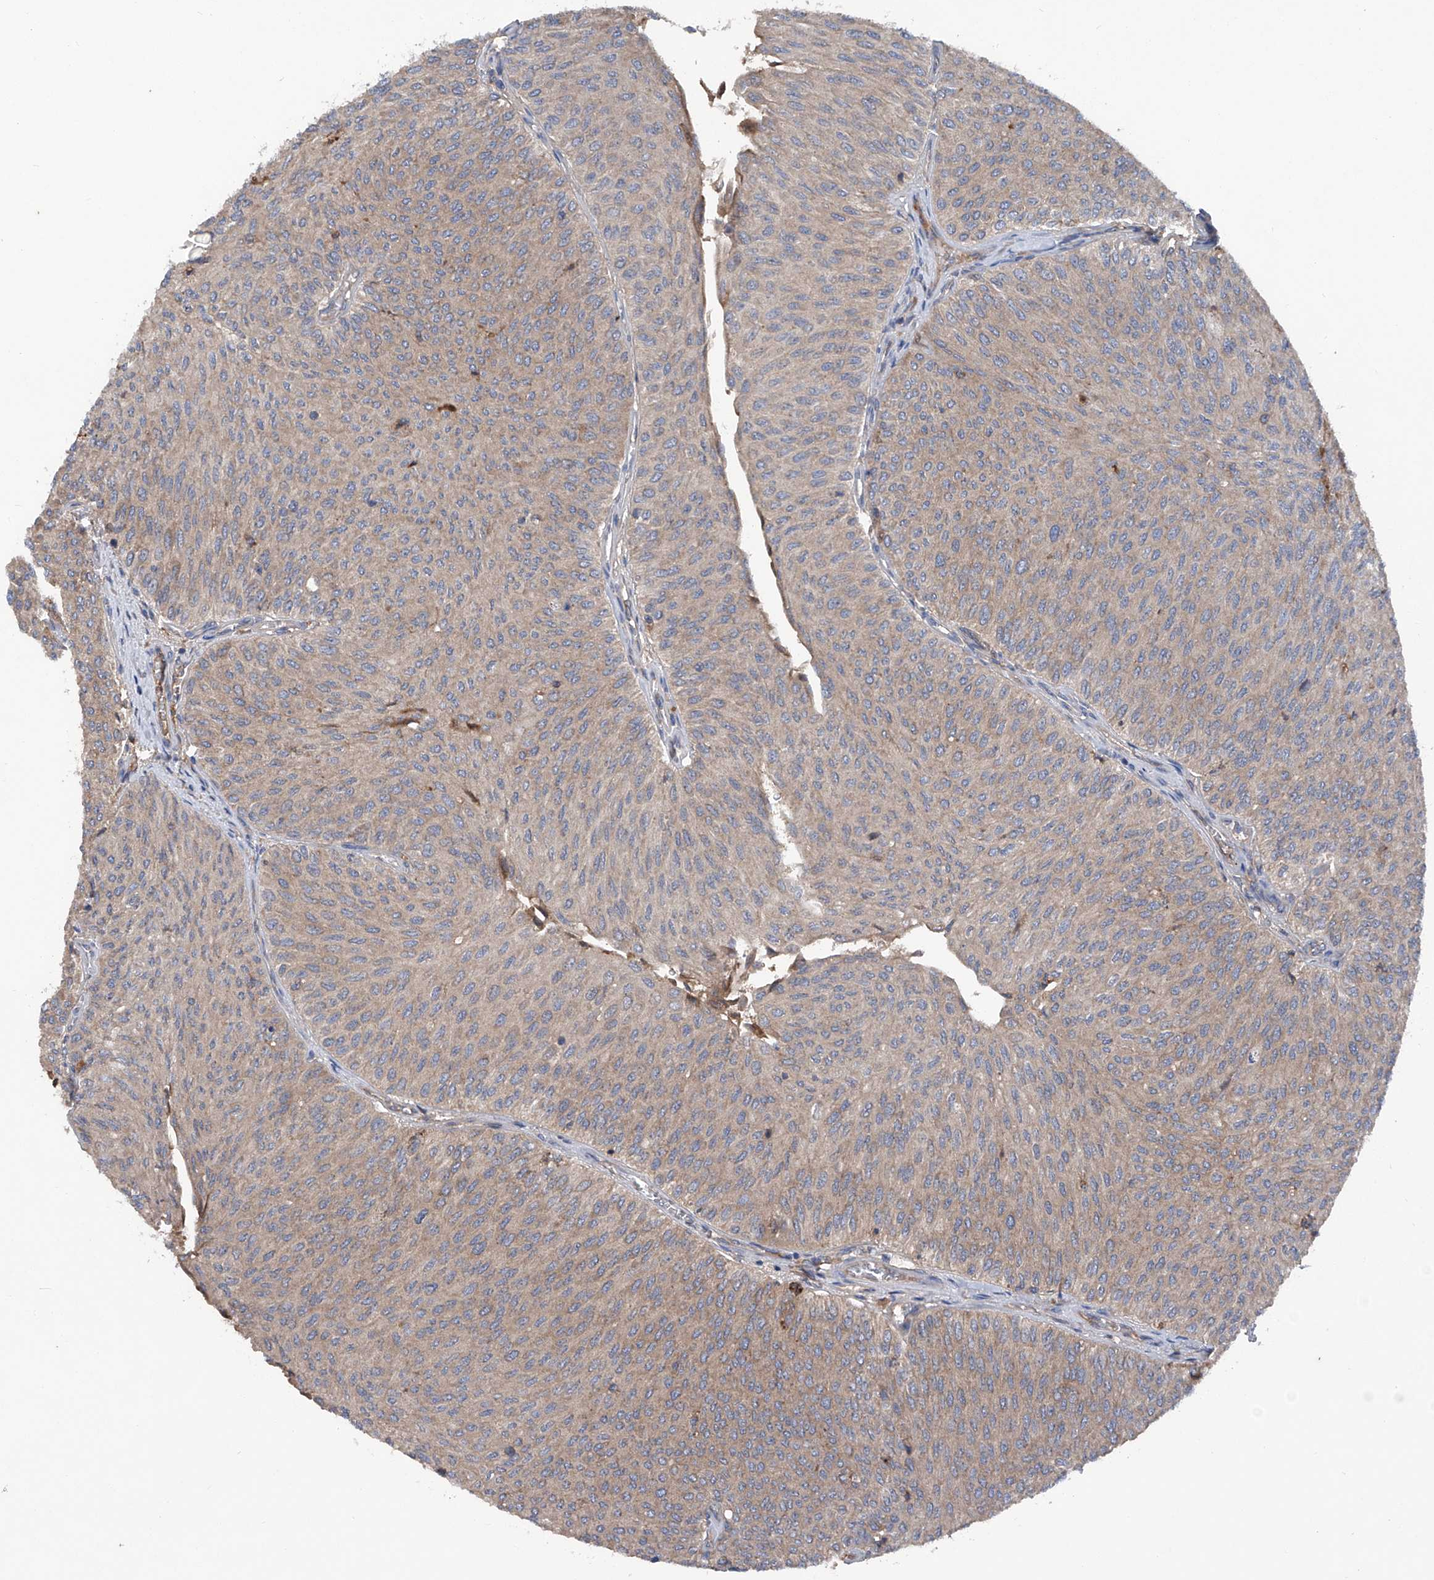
{"staining": {"intensity": "moderate", "quantity": ">75%", "location": "cytoplasmic/membranous"}, "tissue": "urothelial cancer", "cell_type": "Tumor cells", "image_type": "cancer", "snomed": [{"axis": "morphology", "description": "Urothelial carcinoma, Low grade"}, {"axis": "topography", "description": "Urinary bladder"}], "caption": "Human urothelial cancer stained with a brown dye displays moderate cytoplasmic/membranous positive staining in approximately >75% of tumor cells.", "gene": "ASCC3", "patient": {"sex": "male", "age": 78}}